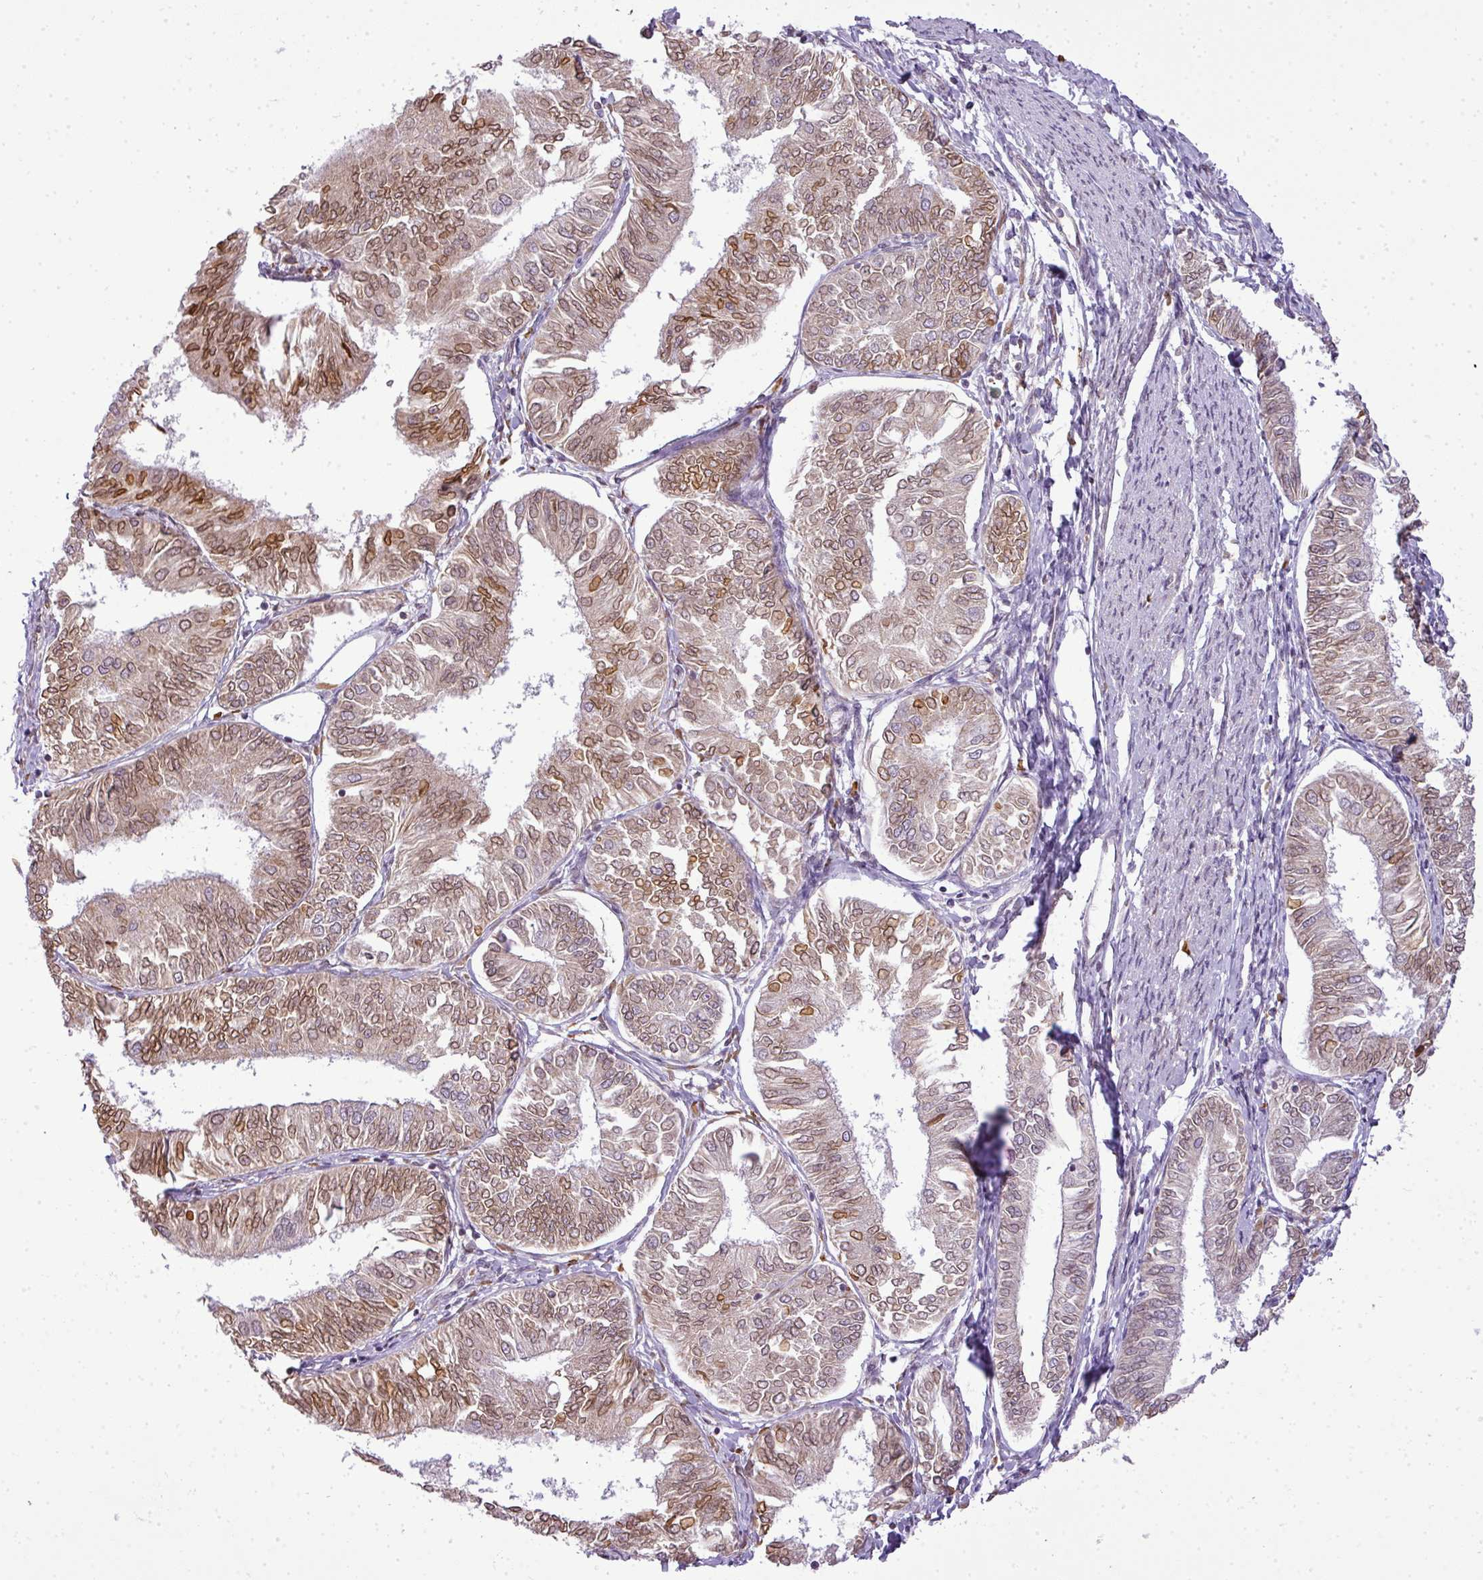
{"staining": {"intensity": "moderate", "quantity": "25%-75%", "location": "nuclear"}, "tissue": "endometrial cancer", "cell_type": "Tumor cells", "image_type": "cancer", "snomed": [{"axis": "morphology", "description": "Adenocarcinoma, NOS"}, {"axis": "topography", "description": "Endometrium"}], "caption": "A micrograph showing moderate nuclear expression in approximately 25%-75% of tumor cells in adenocarcinoma (endometrial), as visualized by brown immunohistochemical staining.", "gene": "COX18", "patient": {"sex": "female", "age": 58}}